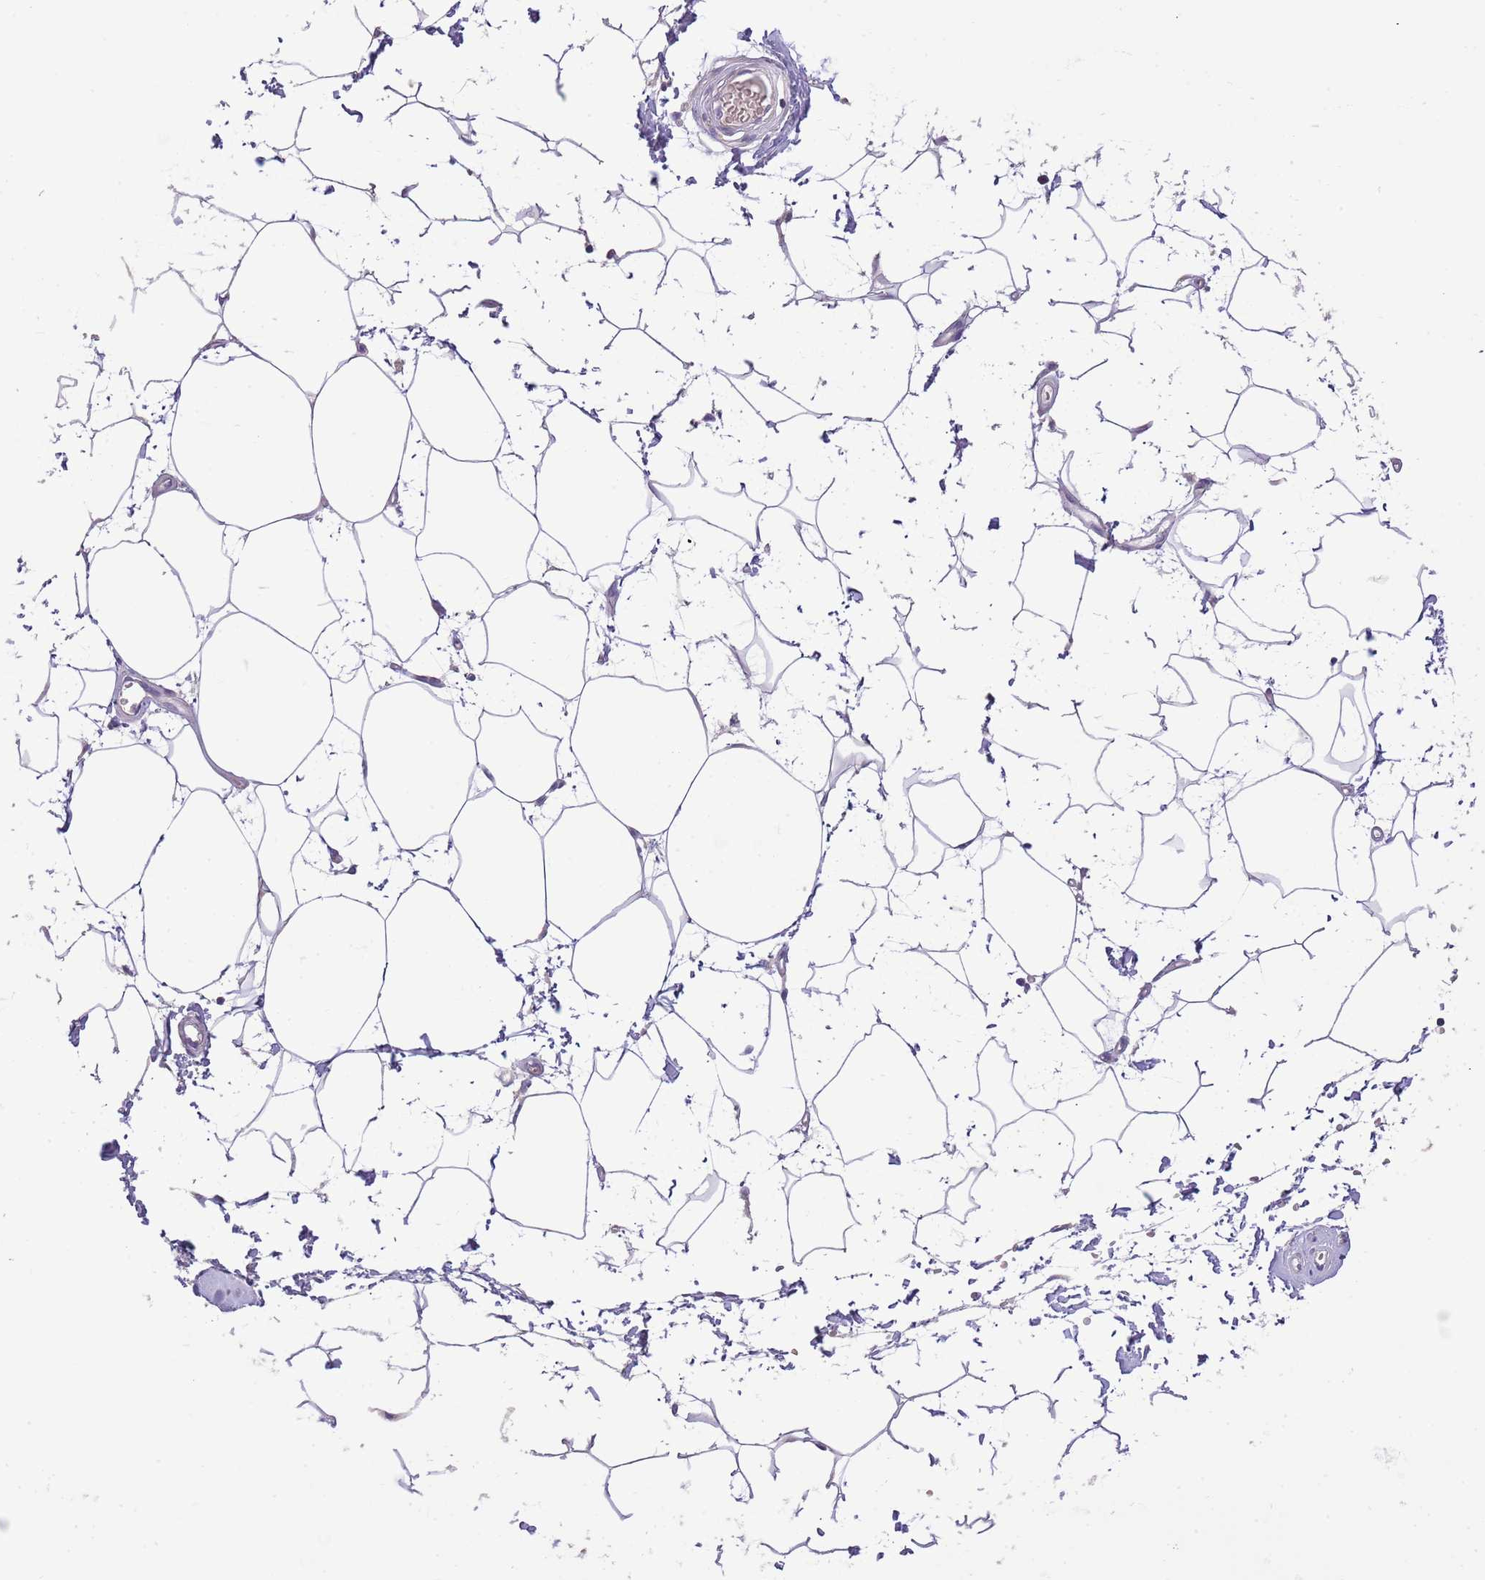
{"staining": {"intensity": "negative", "quantity": "none", "location": "none"}, "tissue": "adipose tissue", "cell_type": "Adipocytes", "image_type": "normal", "snomed": [{"axis": "morphology", "description": "Normal tissue, NOS"}, {"axis": "topography", "description": "Soft tissue"}, {"axis": "topography", "description": "Adipose tissue"}, {"axis": "topography", "description": "Vascular tissue"}, {"axis": "topography", "description": "Peripheral nerve tissue"}], "caption": "IHC image of benign adipose tissue stained for a protein (brown), which displays no expression in adipocytes.", "gene": "ZNF658", "patient": {"sex": "male", "age": 74}}